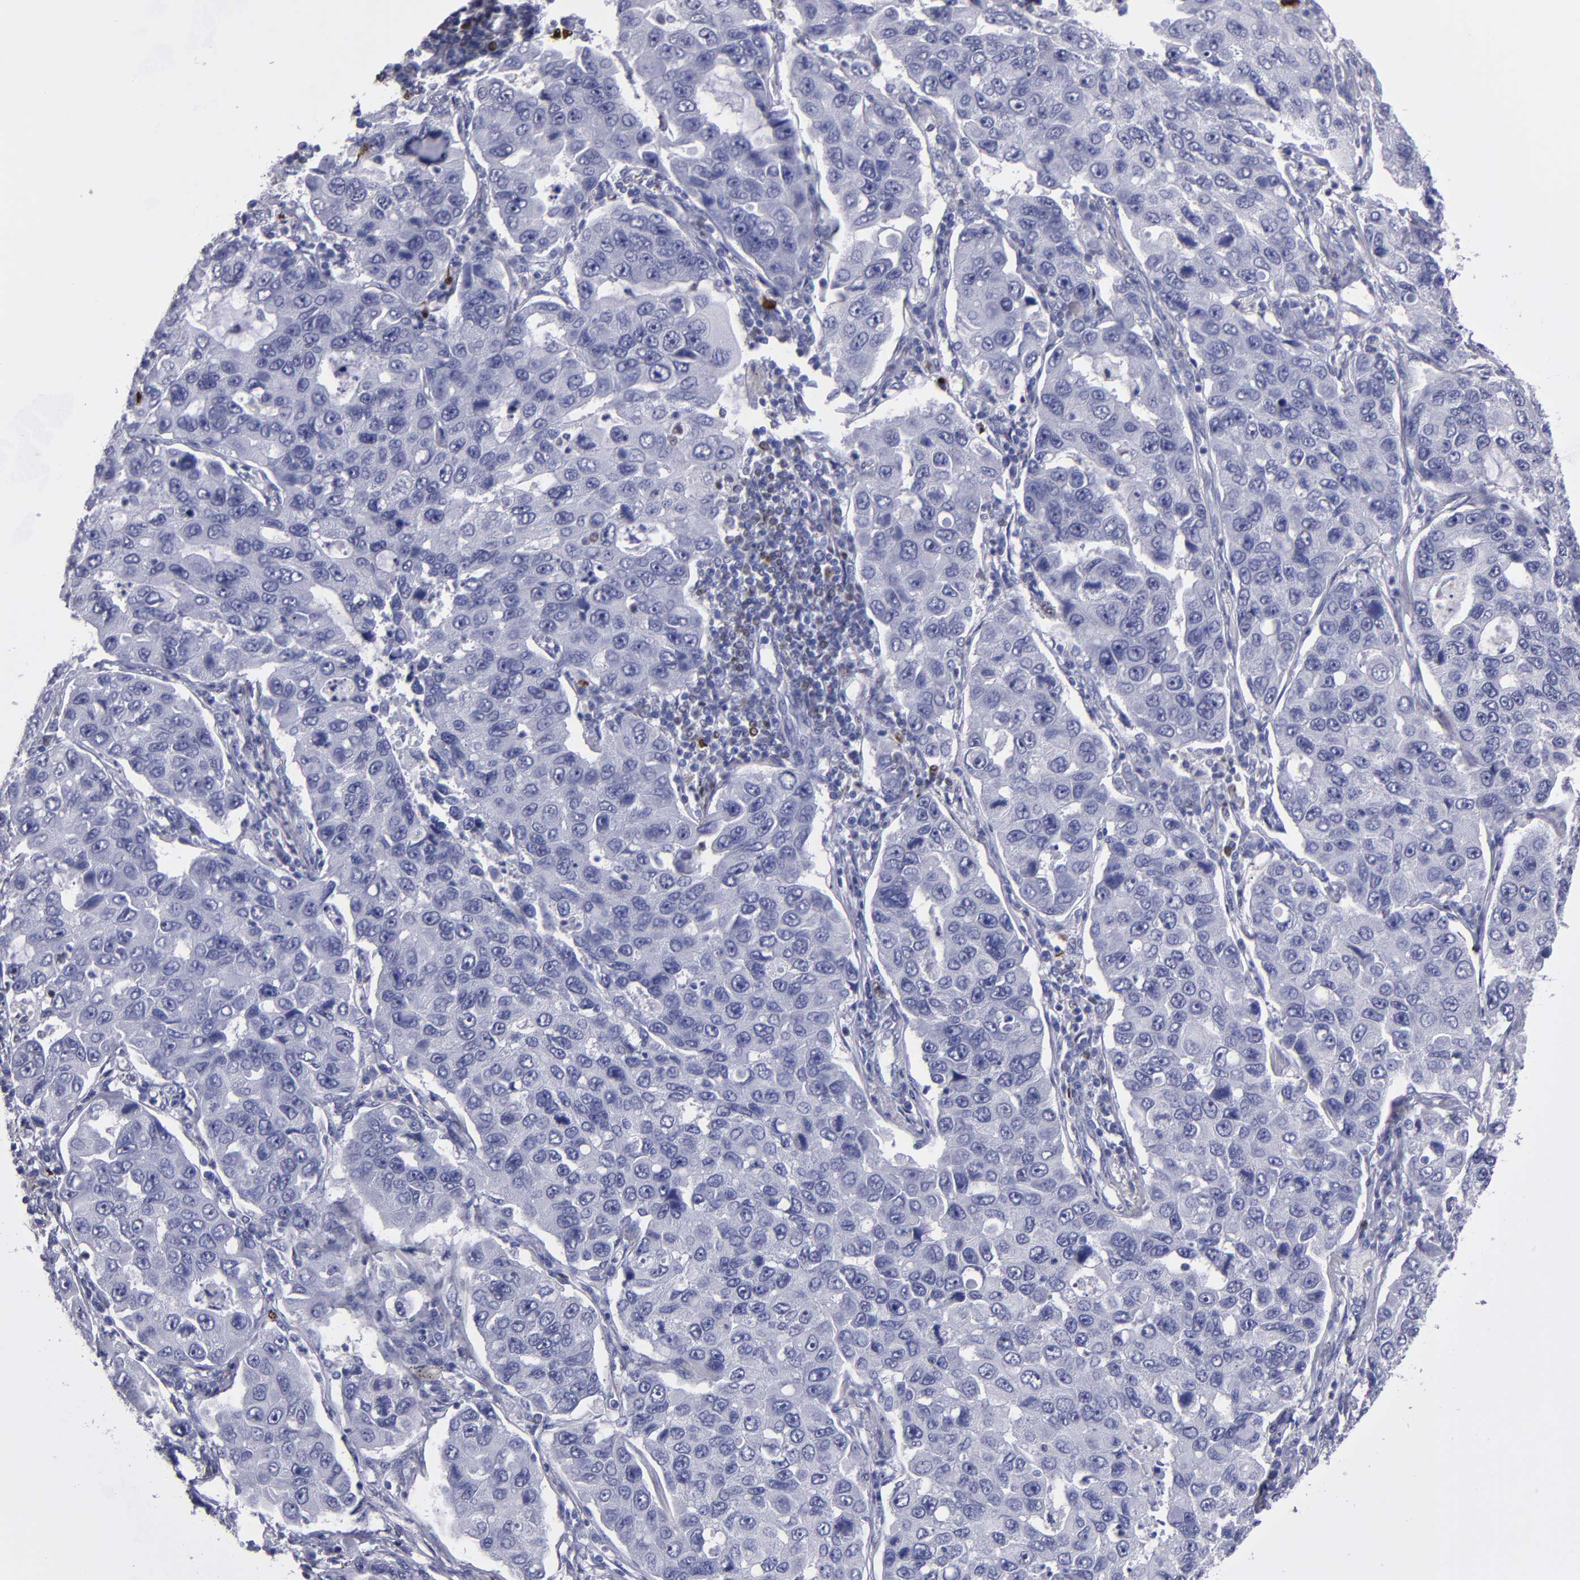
{"staining": {"intensity": "negative", "quantity": "none", "location": "none"}, "tissue": "lung cancer", "cell_type": "Tumor cells", "image_type": "cancer", "snomed": [{"axis": "morphology", "description": "Adenocarcinoma, NOS"}, {"axis": "topography", "description": "Lung"}], "caption": "Protein analysis of adenocarcinoma (lung) demonstrates no significant expression in tumor cells.", "gene": "IRF8", "patient": {"sex": "male", "age": 64}}